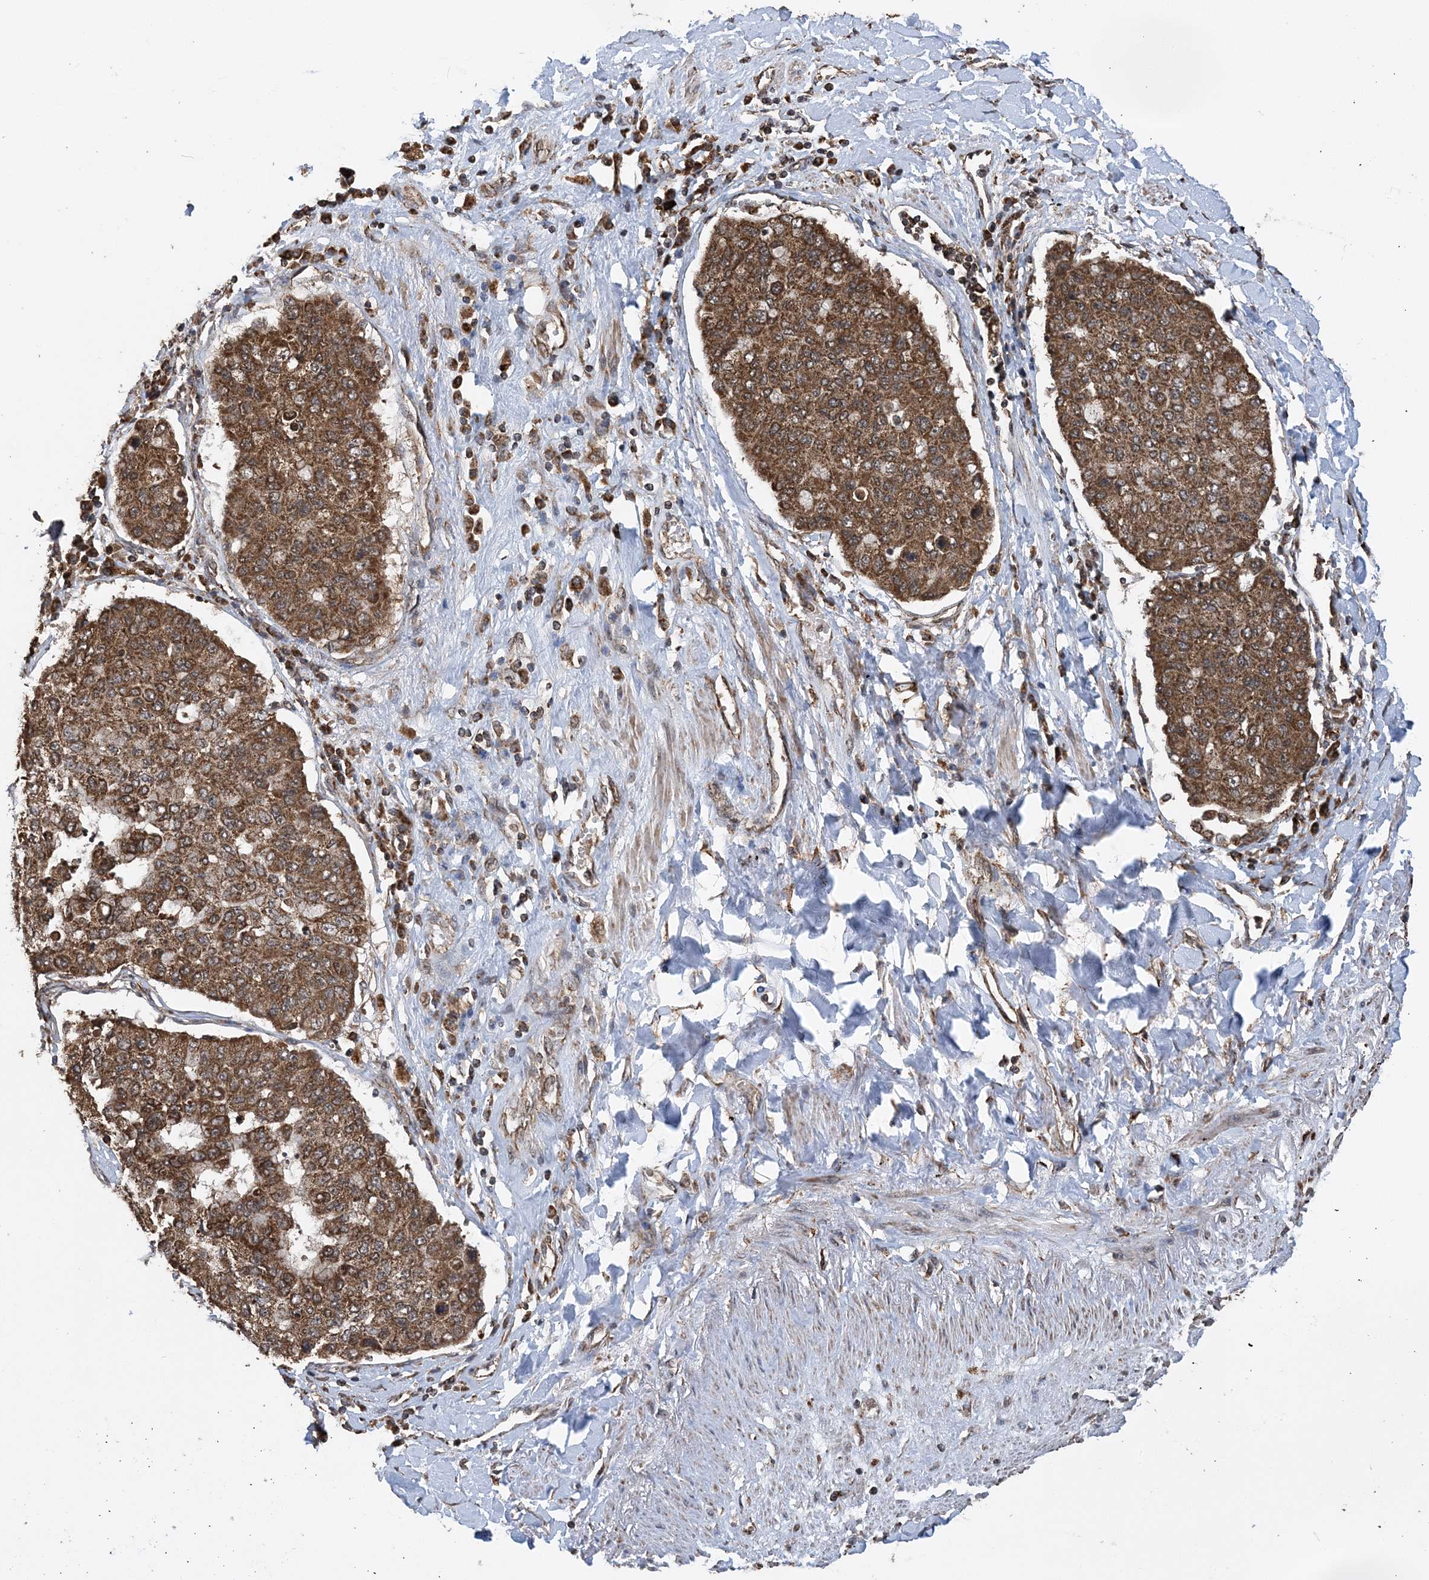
{"staining": {"intensity": "moderate", "quantity": ">75%", "location": "cytoplasmic/membranous"}, "tissue": "lung cancer", "cell_type": "Tumor cells", "image_type": "cancer", "snomed": [{"axis": "morphology", "description": "Squamous cell carcinoma, NOS"}, {"axis": "topography", "description": "Lung"}], "caption": "Moderate cytoplasmic/membranous staining is appreciated in about >75% of tumor cells in lung squamous cell carcinoma.", "gene": "PCBP1", "patient": {"sex": "male", "age": 74}}